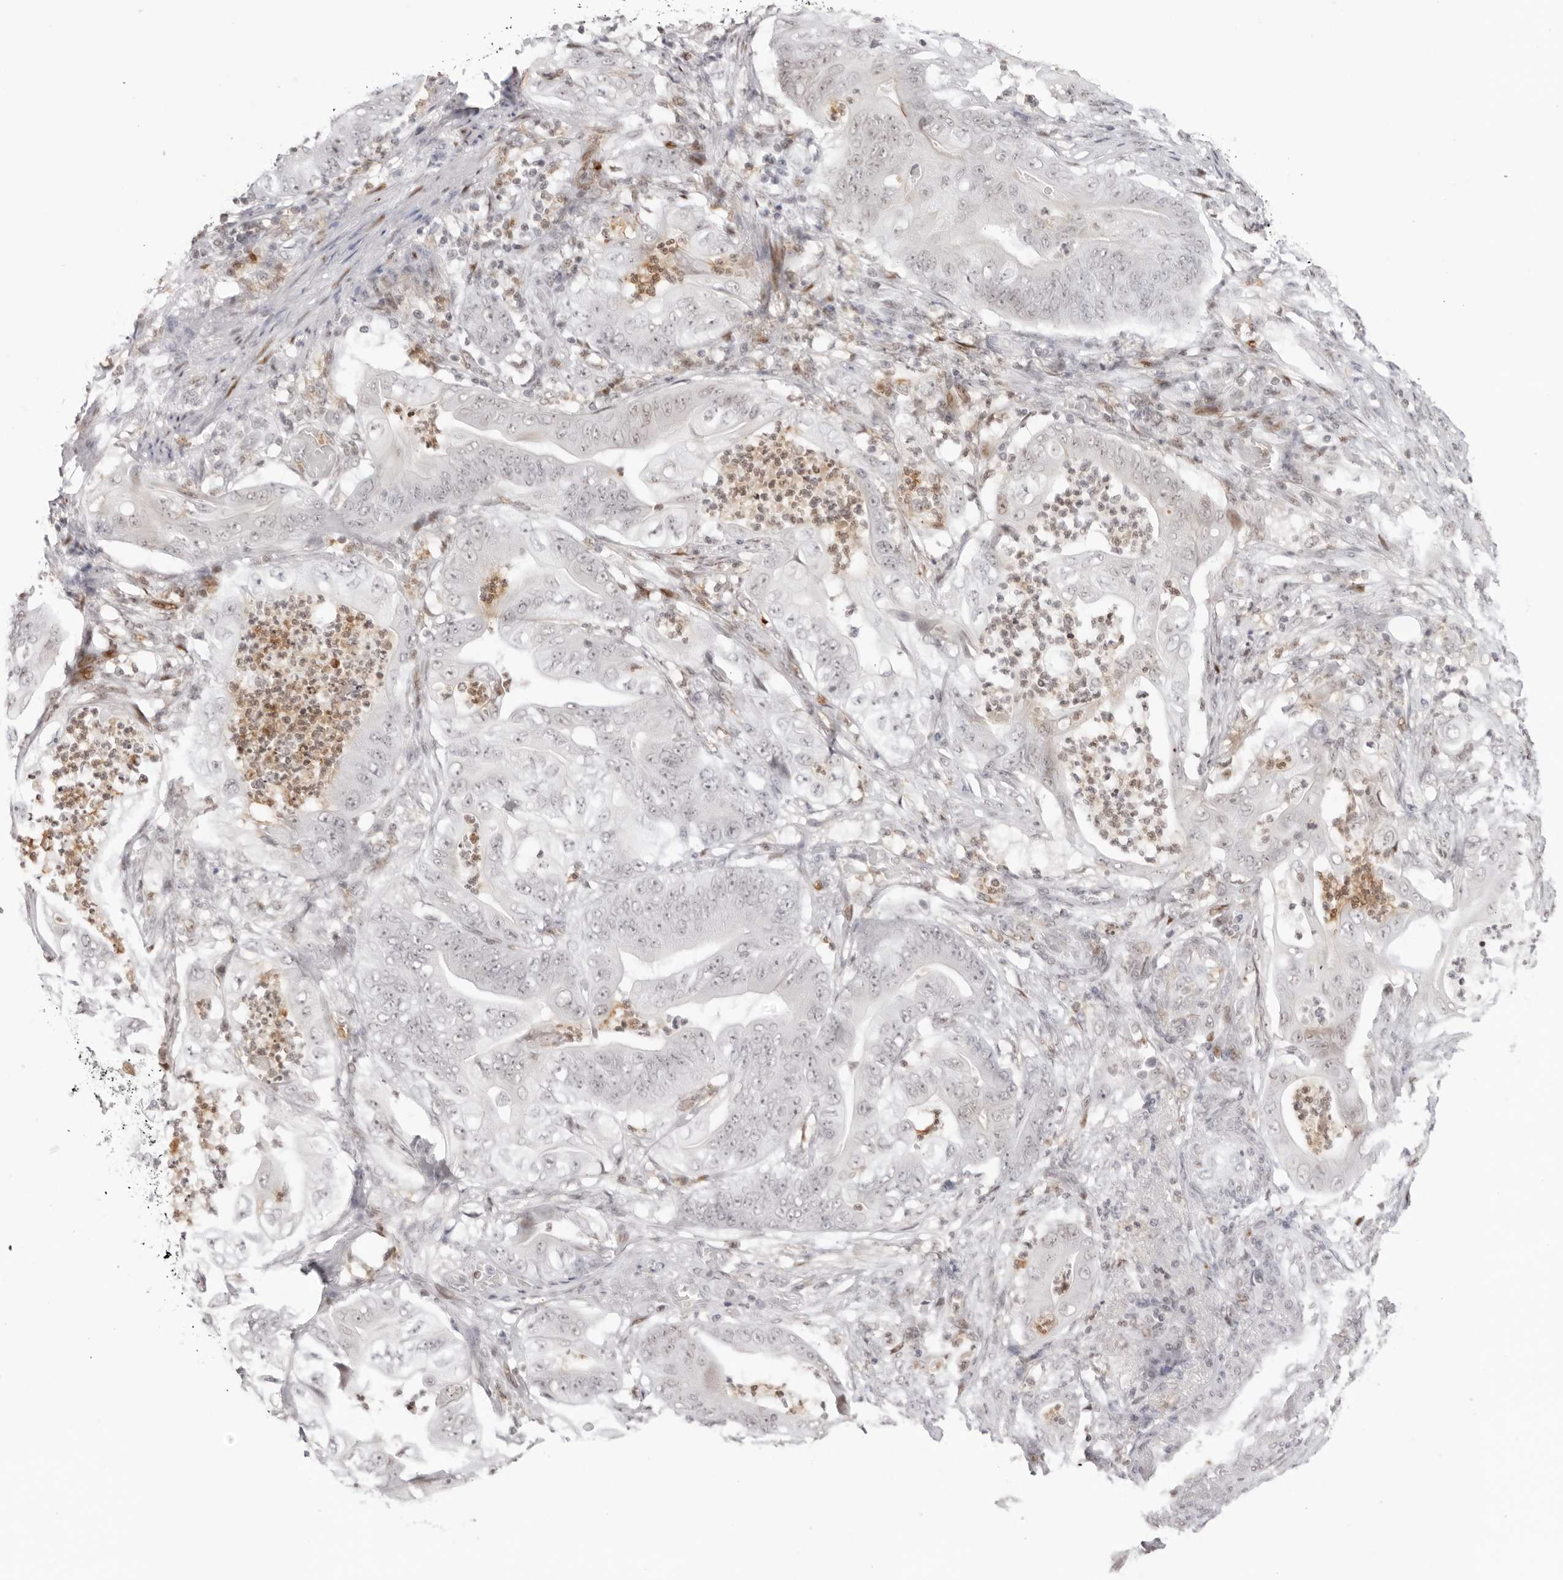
{"staining": {"intensity": "weak", "quantity": "<25%", "location": "nuclear"}, "tissue": "stomach cancer", "cell_type": "Tumor cells", "image_type": "cancer", "snomed": [{"axis": "morphology", "description": "Adenocarcinoma, NOS"}, {"axis": "topography", "description": "Stomach"}], "caption": "IHC of human adenocarcinoma (stomach) reveals no staining in tumor cells.", "gene": "RNF146", "patient": {"sex": "female", "age": 73}}